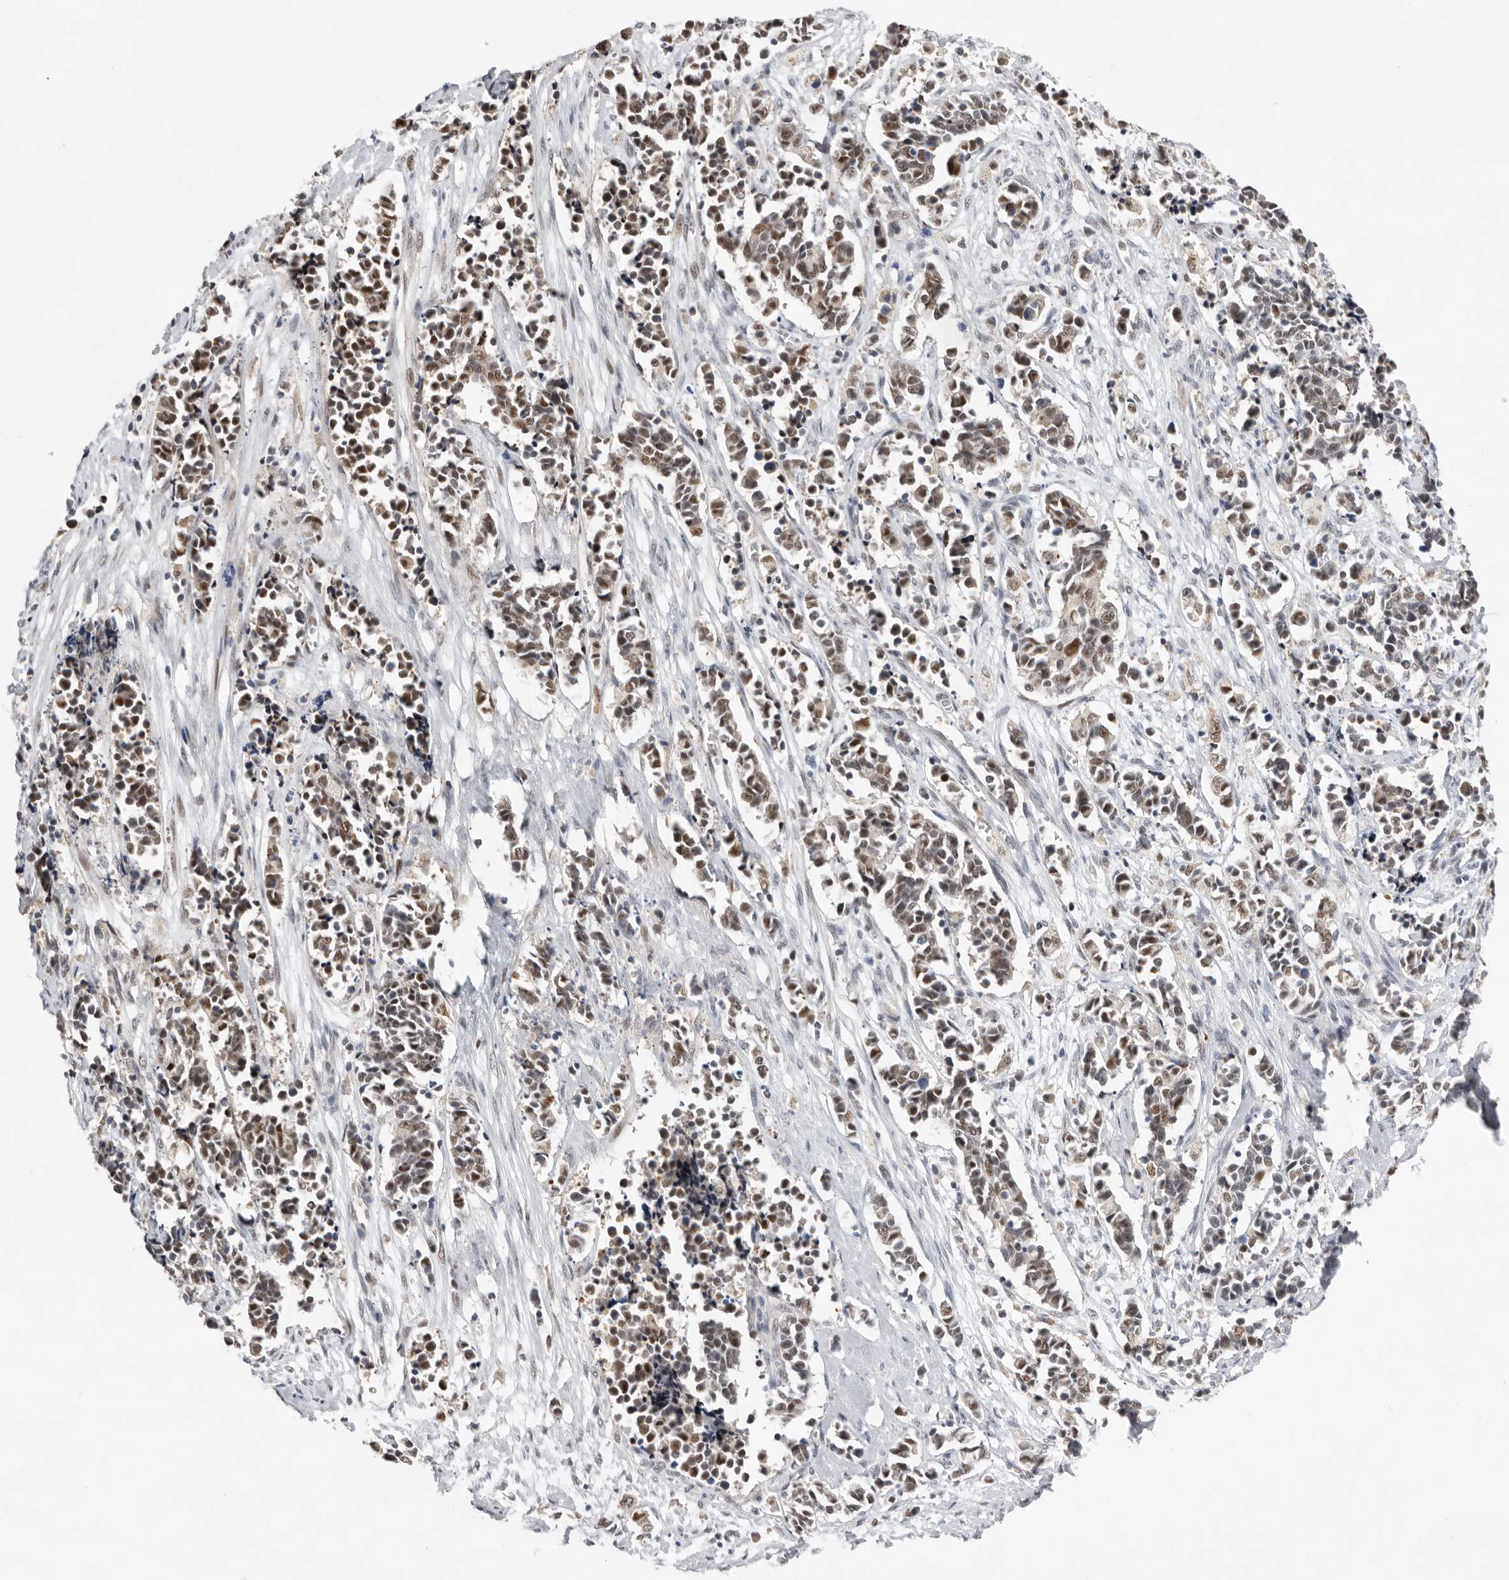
{"staining": {"intensity": "moderate", "quantity": ">75%", "location": "nuclear"}, "tissue": "cervical cancer", "cell_type": "Tumor cells", "image_type": "cancer", "snomed": [{"axis": "morphology", "description": "Normal tissue, NOS"}, {"axis": "morphology", "description": "Squamous cell carcinoma, NOS"}, {"axis": "topography", "description": "Cervix"}], "caption": "Immunohistochemistry (IHC) (DAB (3,3'-diaminobenzidine)) staining of cervical cancer shows moderate nuclear protein expression in about >75% of tumor cells.", "gene": "BRCA2", "patient": {"sex": "female", "age": 35}}